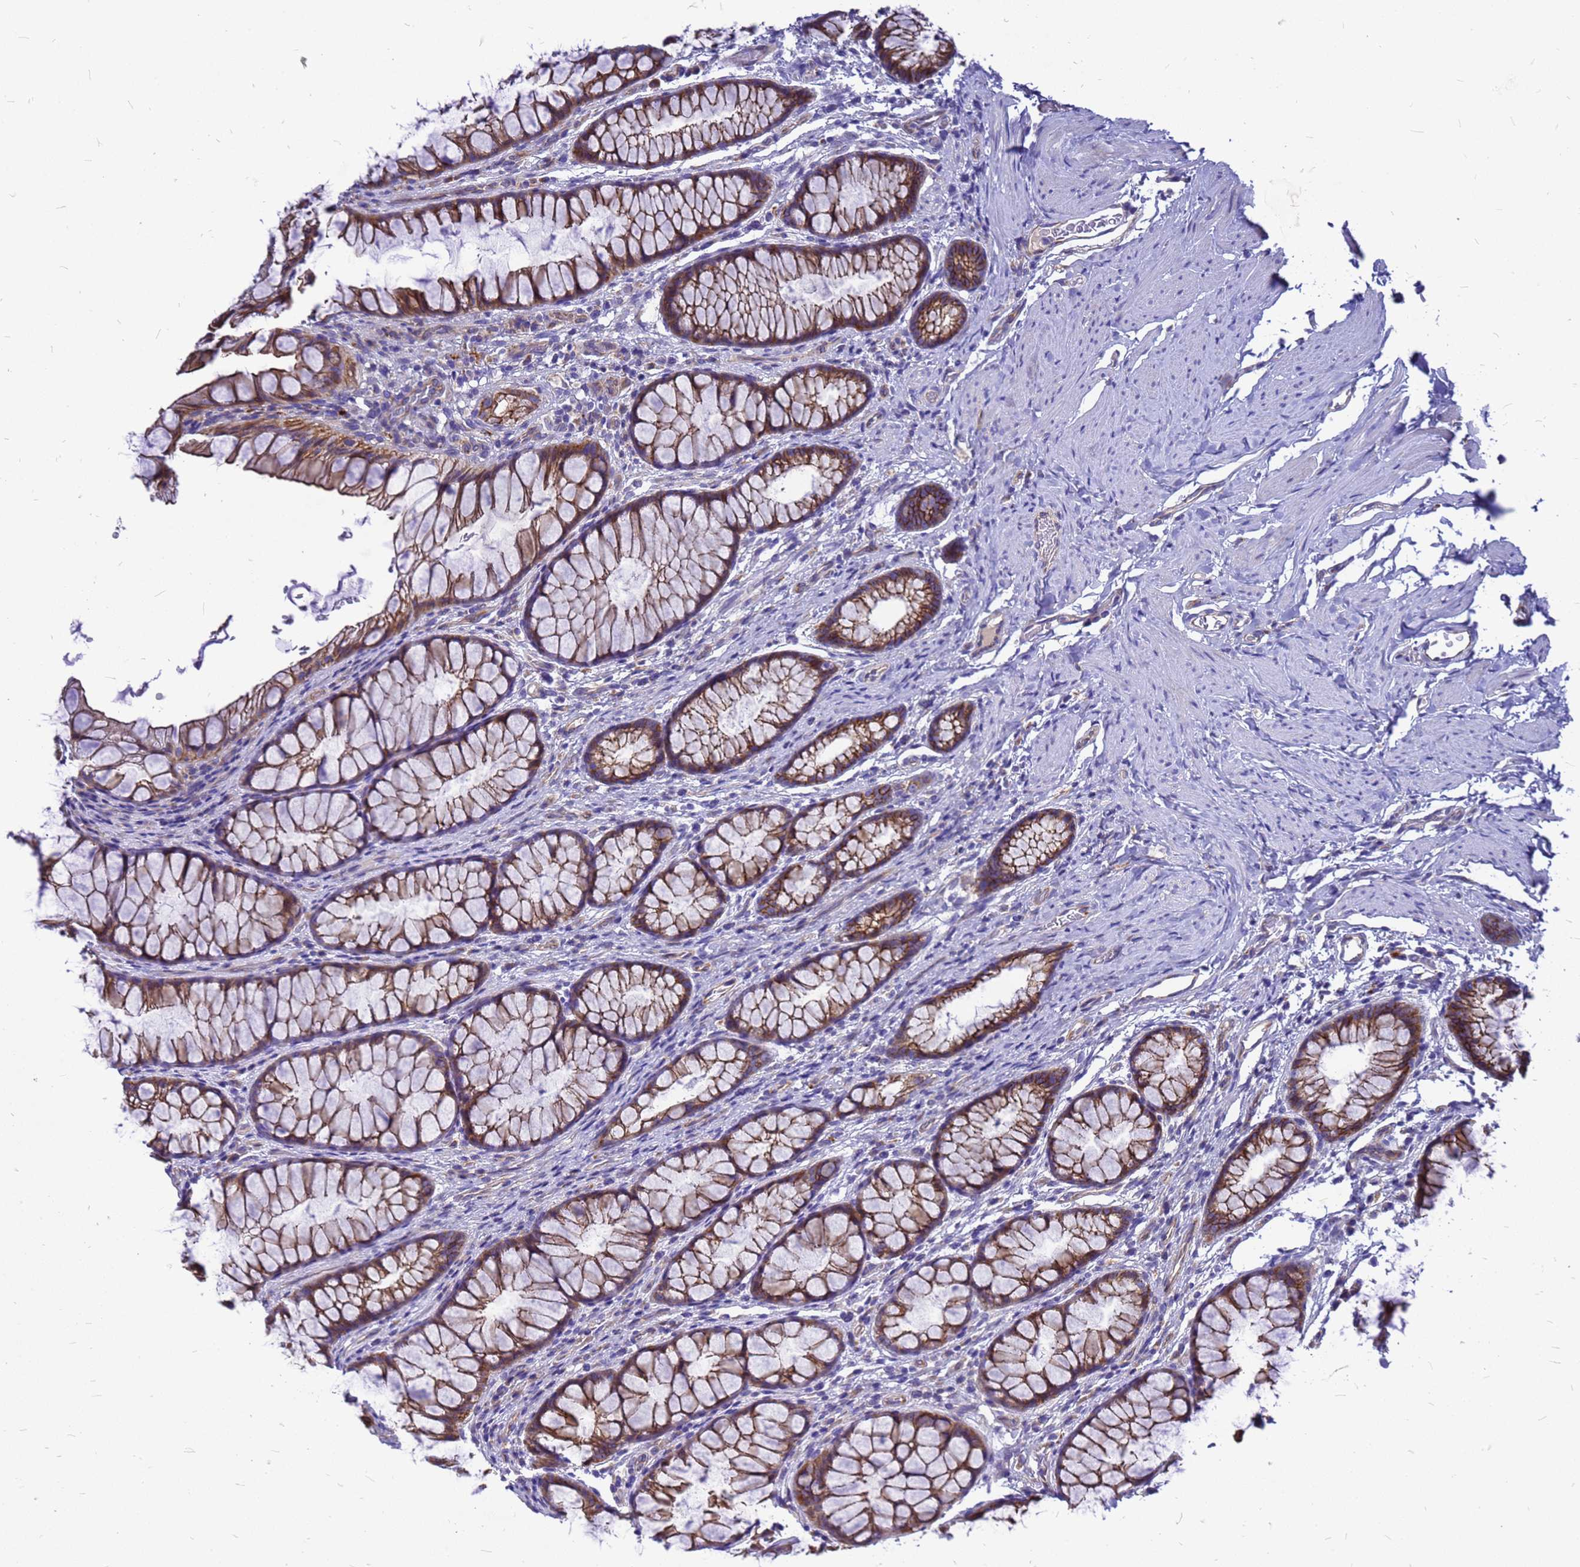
{"staining": {"intensity": "weak", "quantity": "25%-75%", "location": "cytoplasmic/membranous"}, "tissue": "colon", "cell_type": "Endothelial cells", "image_type": "normal", "snomed": [{"axis": "morphology", "description": "Normal tissue, NOS"}, {"axis": "topography", "description": "Colon"}], "caption": "Immunohistochemical staining of benign colon demonstrates 25%-75% levels of weak cytoplasmic/membranous protein staining in approximately 25%-75% of endothelial cells. (DAB IHC, brown staining for protein, blue staining for nuclei).", "gene": "FBXW5", "patient": {"sex": "female", "age": 62}}